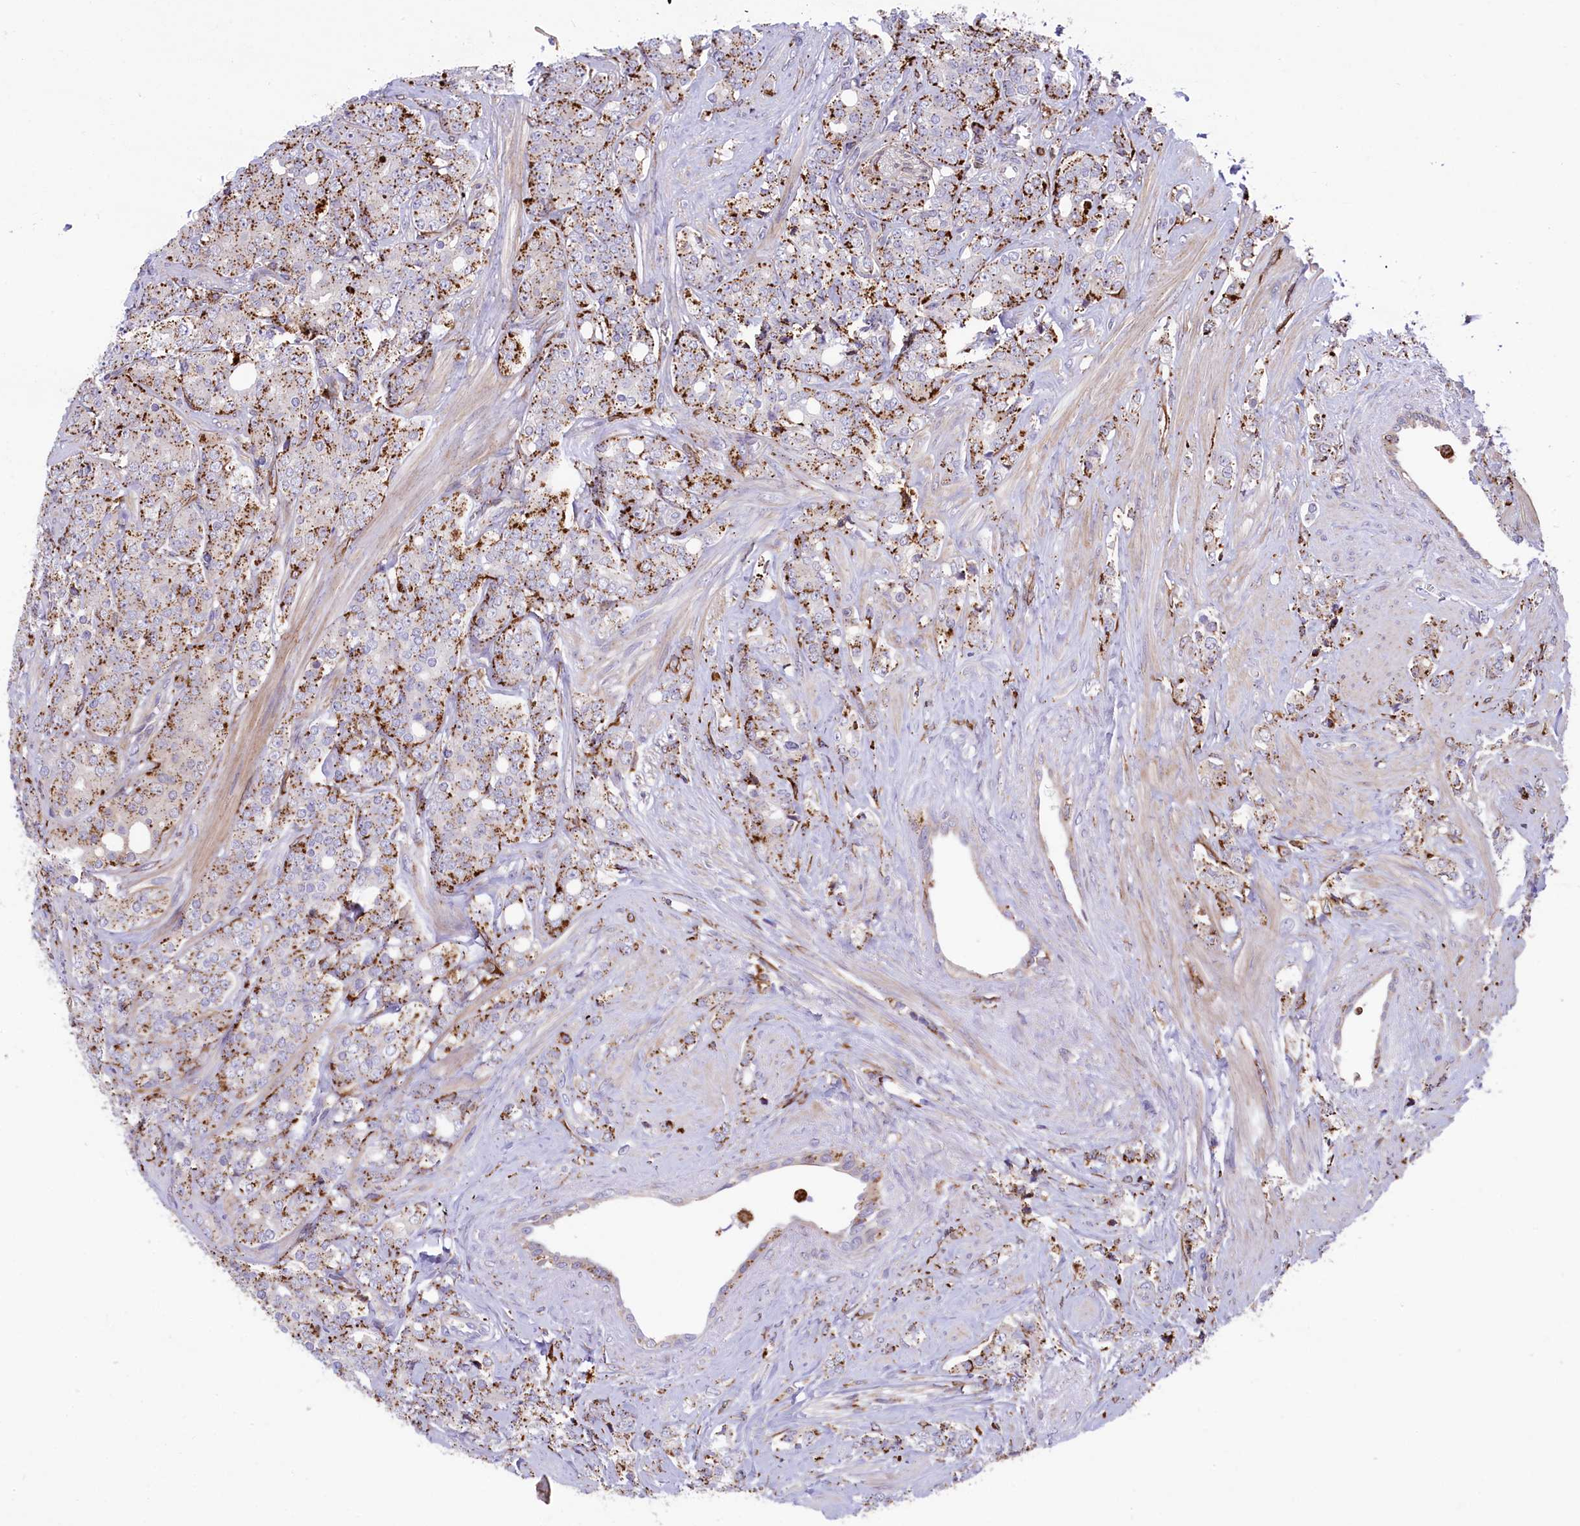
{"staining": {"intensity": "moderate", "quantity": "25%-75%", "location": "cytoplasmic/membranous"}, "tissue": "prostate cancer", "cell_type": "Tumor cells", "image_type": "cancer", "snomed": [{"axis": "morphology", "description": "Adenocarcinoma, High grade"}, {"axis": "topography", "description": "Prostate"}], "caption": "A histopathology image of prostate cancer (adenocarcinoma (high-grade)) stained for a protein exhibits moderate cytoplasmic/membranous brown staining in tumor cells.", "gene": "MAN2B1", "patient": {"sex": "male", "age": 62}}